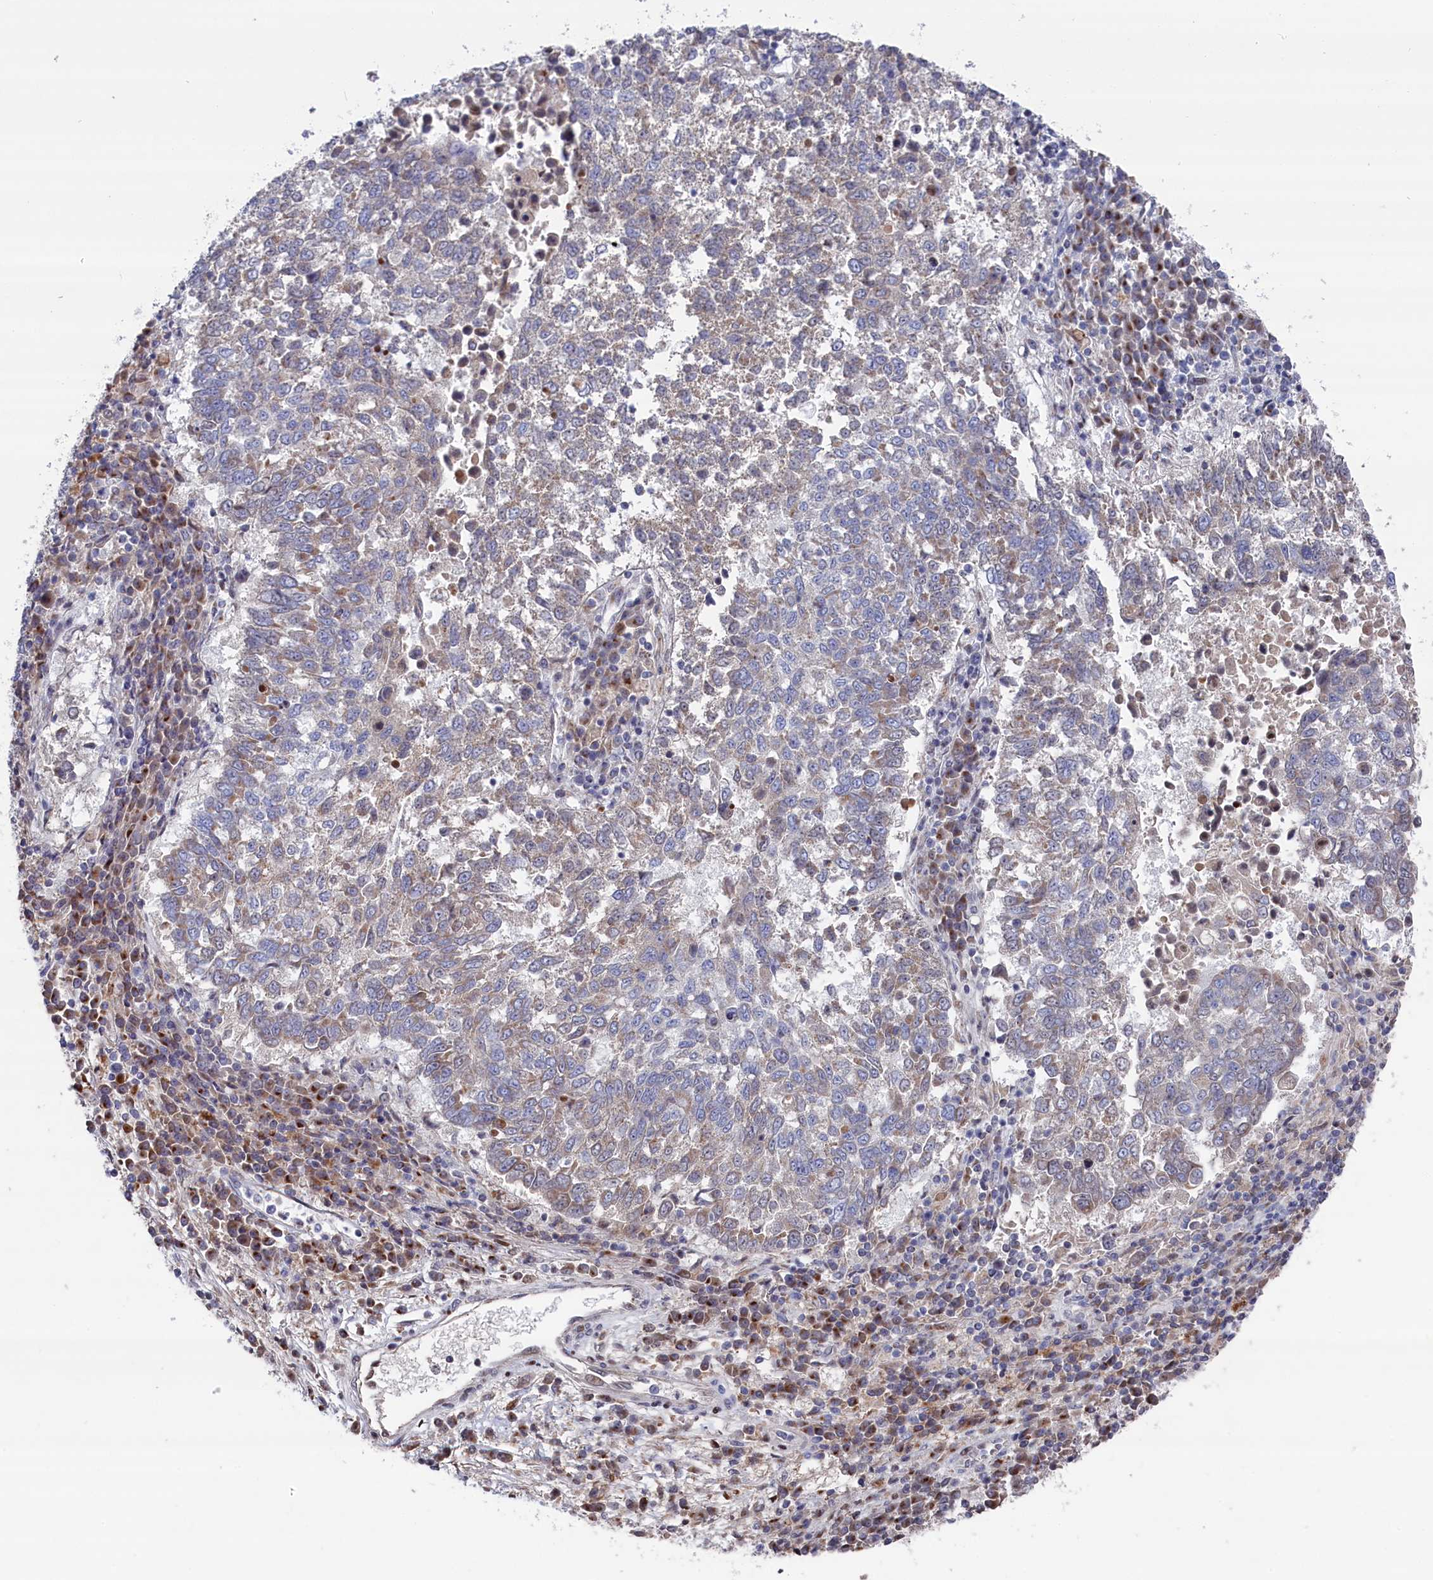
{"staining": {"intensity": "weak", "quantity": "25%-75%", "location": "cytoplasmic/membranous"}, "tissue": "lung cancer", "cell_type": "Tumor cells", "image_type": "cancer", "snomed": [{"axis": "morphology", "description": "Squamous cell carcinoma, NOS"}, {"axis": "topography", "description": "Lung"}], "caption": "Squamous cell carcinoma (lung) stained with IHC shows weak cytoplasmic/membranous expression in about 25%-75% of tumor cells.", "gene": "GPR108", "patient": {"sex": "male", "age": 73}}